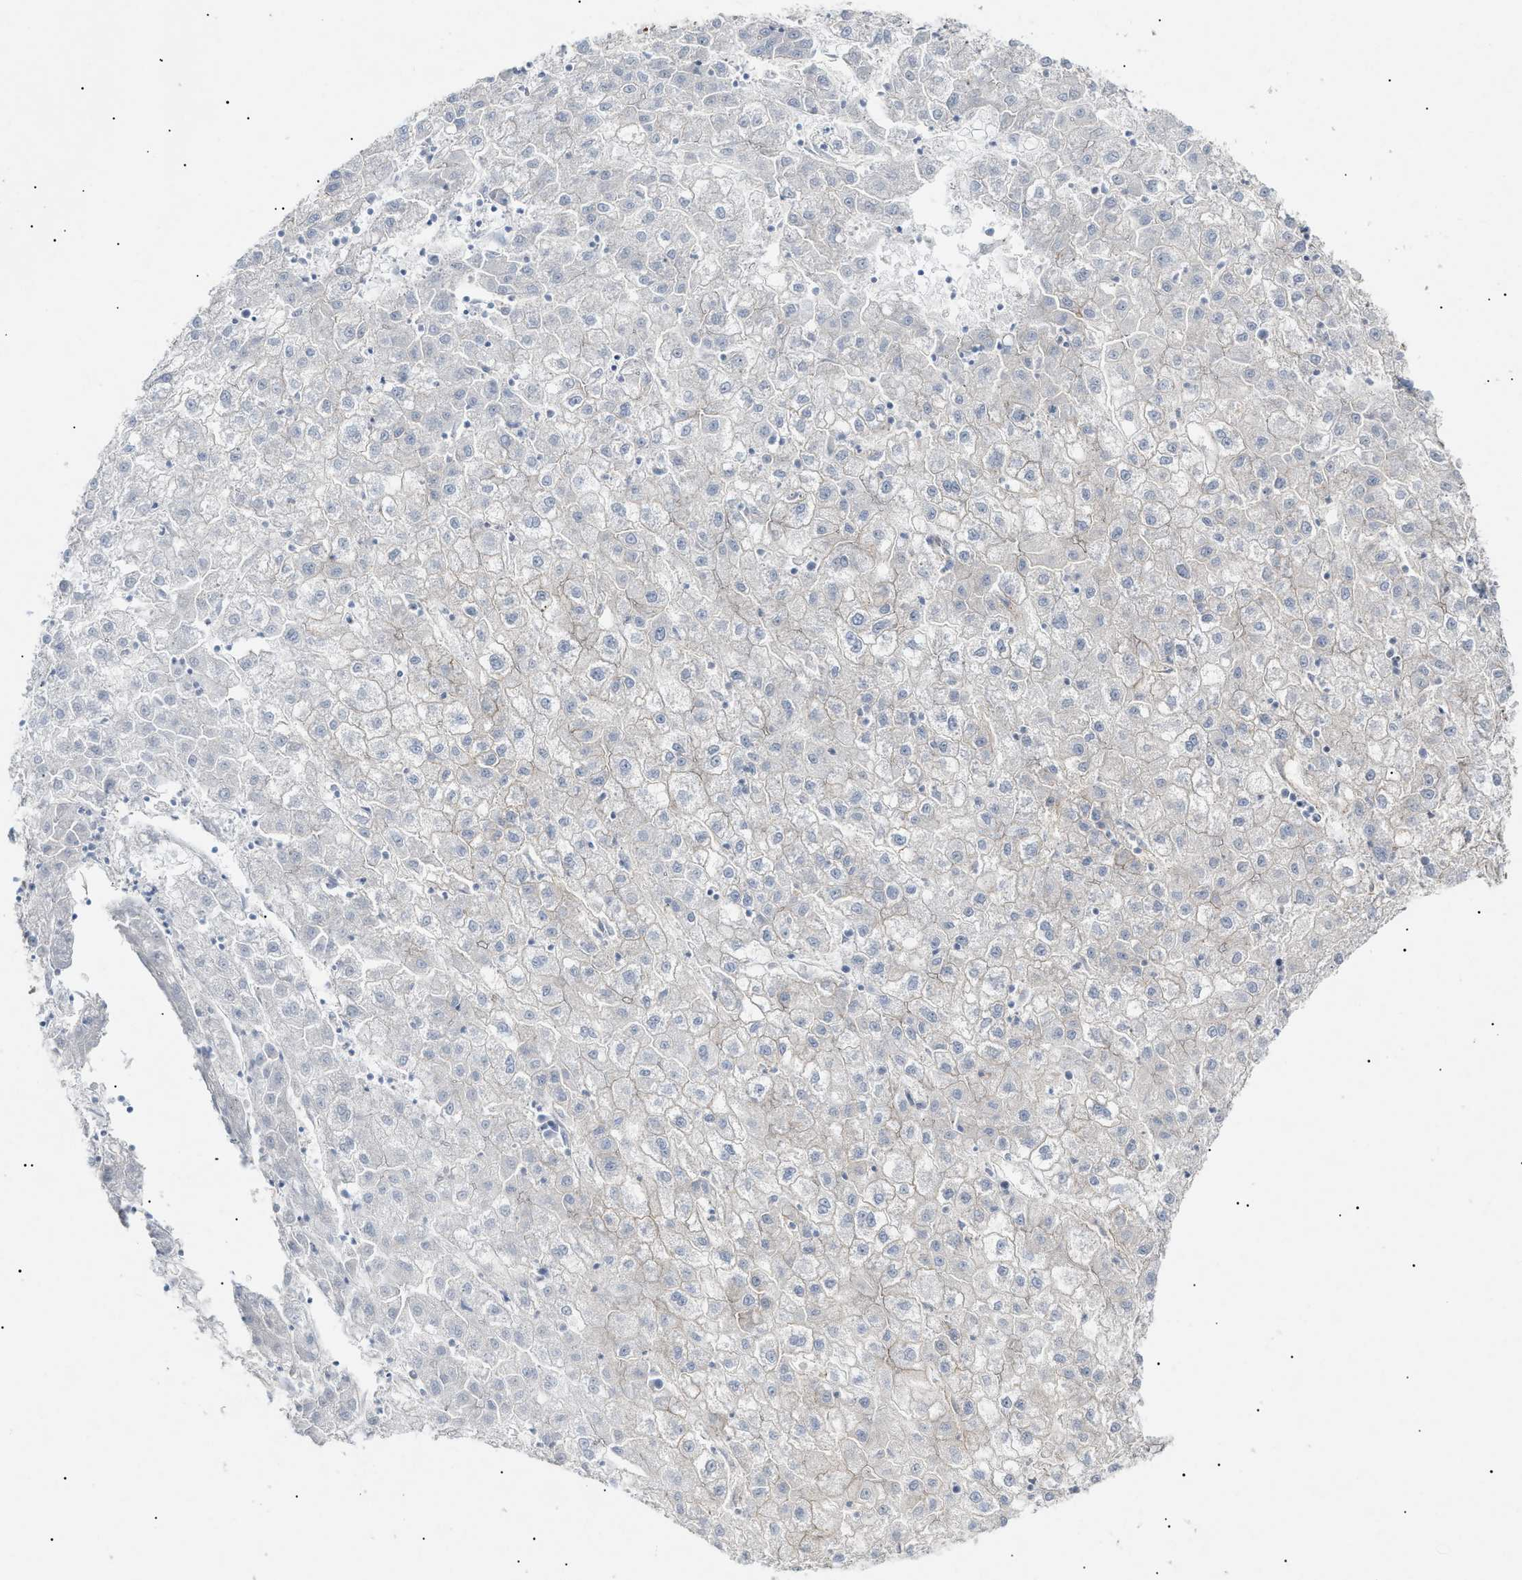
{"staining": {"intensity": "negative", "quantity": "none", "location": "none"}, "tissue": "liver cancer", "cell_type": "Tumor cells", "image_type": "cancer", "snomed": [{"axis": "morphology", "description": "Carcinoma, Hepatocellular, NOS"}, {"axis": "topography", "description": "Liver"}], "caption": "DAB (3,3'-diaminobenzidine) immunohistochemical staining of liver hepatocellular carcinoma displays no significant positivity in tumor cells.", "gene": "ZFHX2", "patient": {"sex": "male", "age": 72}}